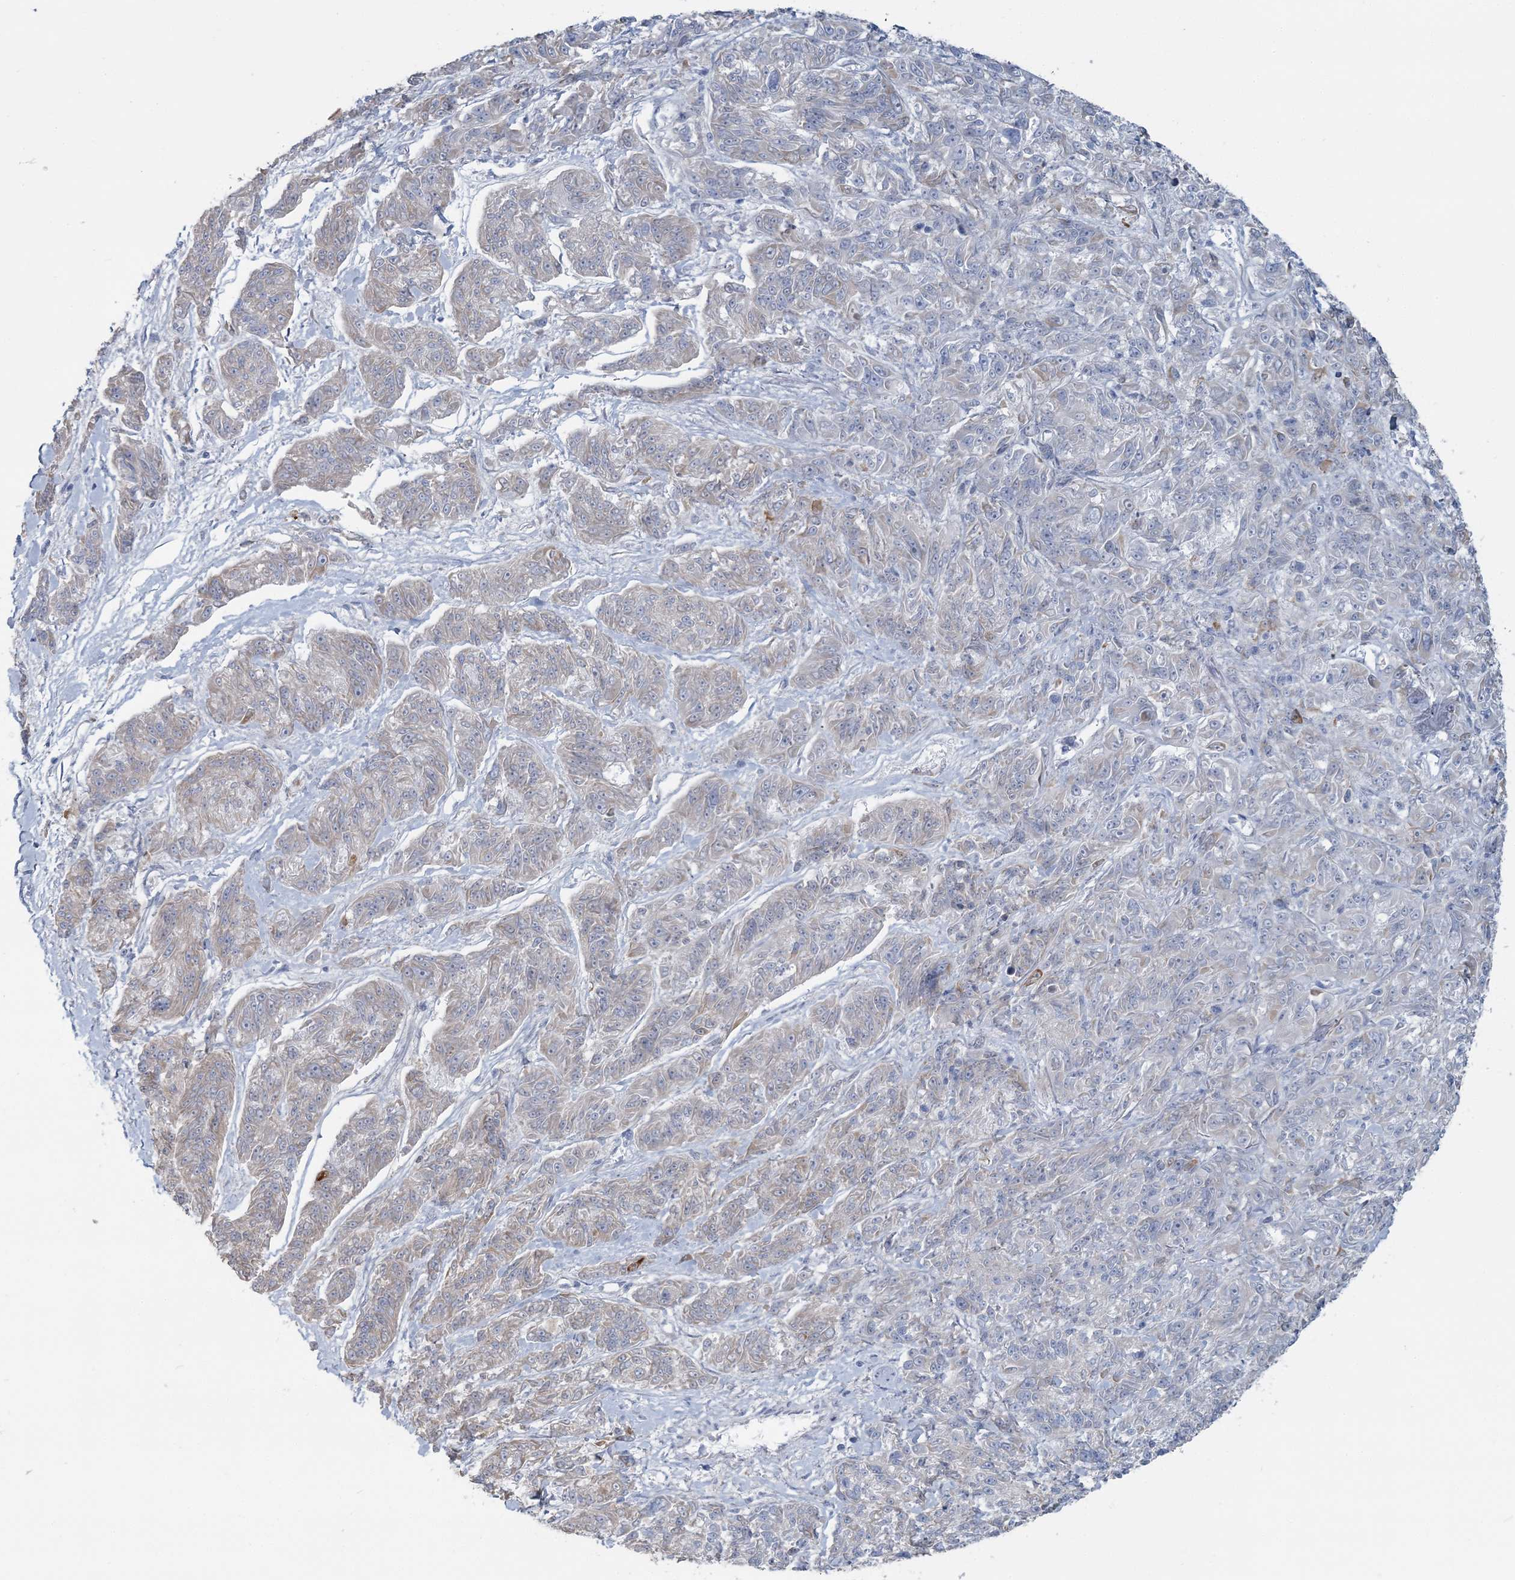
{"staining": {"intensity": "negative", "quantity": "none", "location": "none"}, "tissue": "melanoma", "cell_type": "Tumor cells", "image_type": "cancer", "snomed": [{"axis": "morphology", "description": "Malignant melanoma, NOS"}, {"axis": "topography", "description": "Skin"}], "caption": "Malignant melanoma was stained to show a protein in brown. There is no significant positivity in tumor cells. Nuclei are stained in blue.", "gene": "CMBL", "patient": {"sex": "male", "age": 53}}